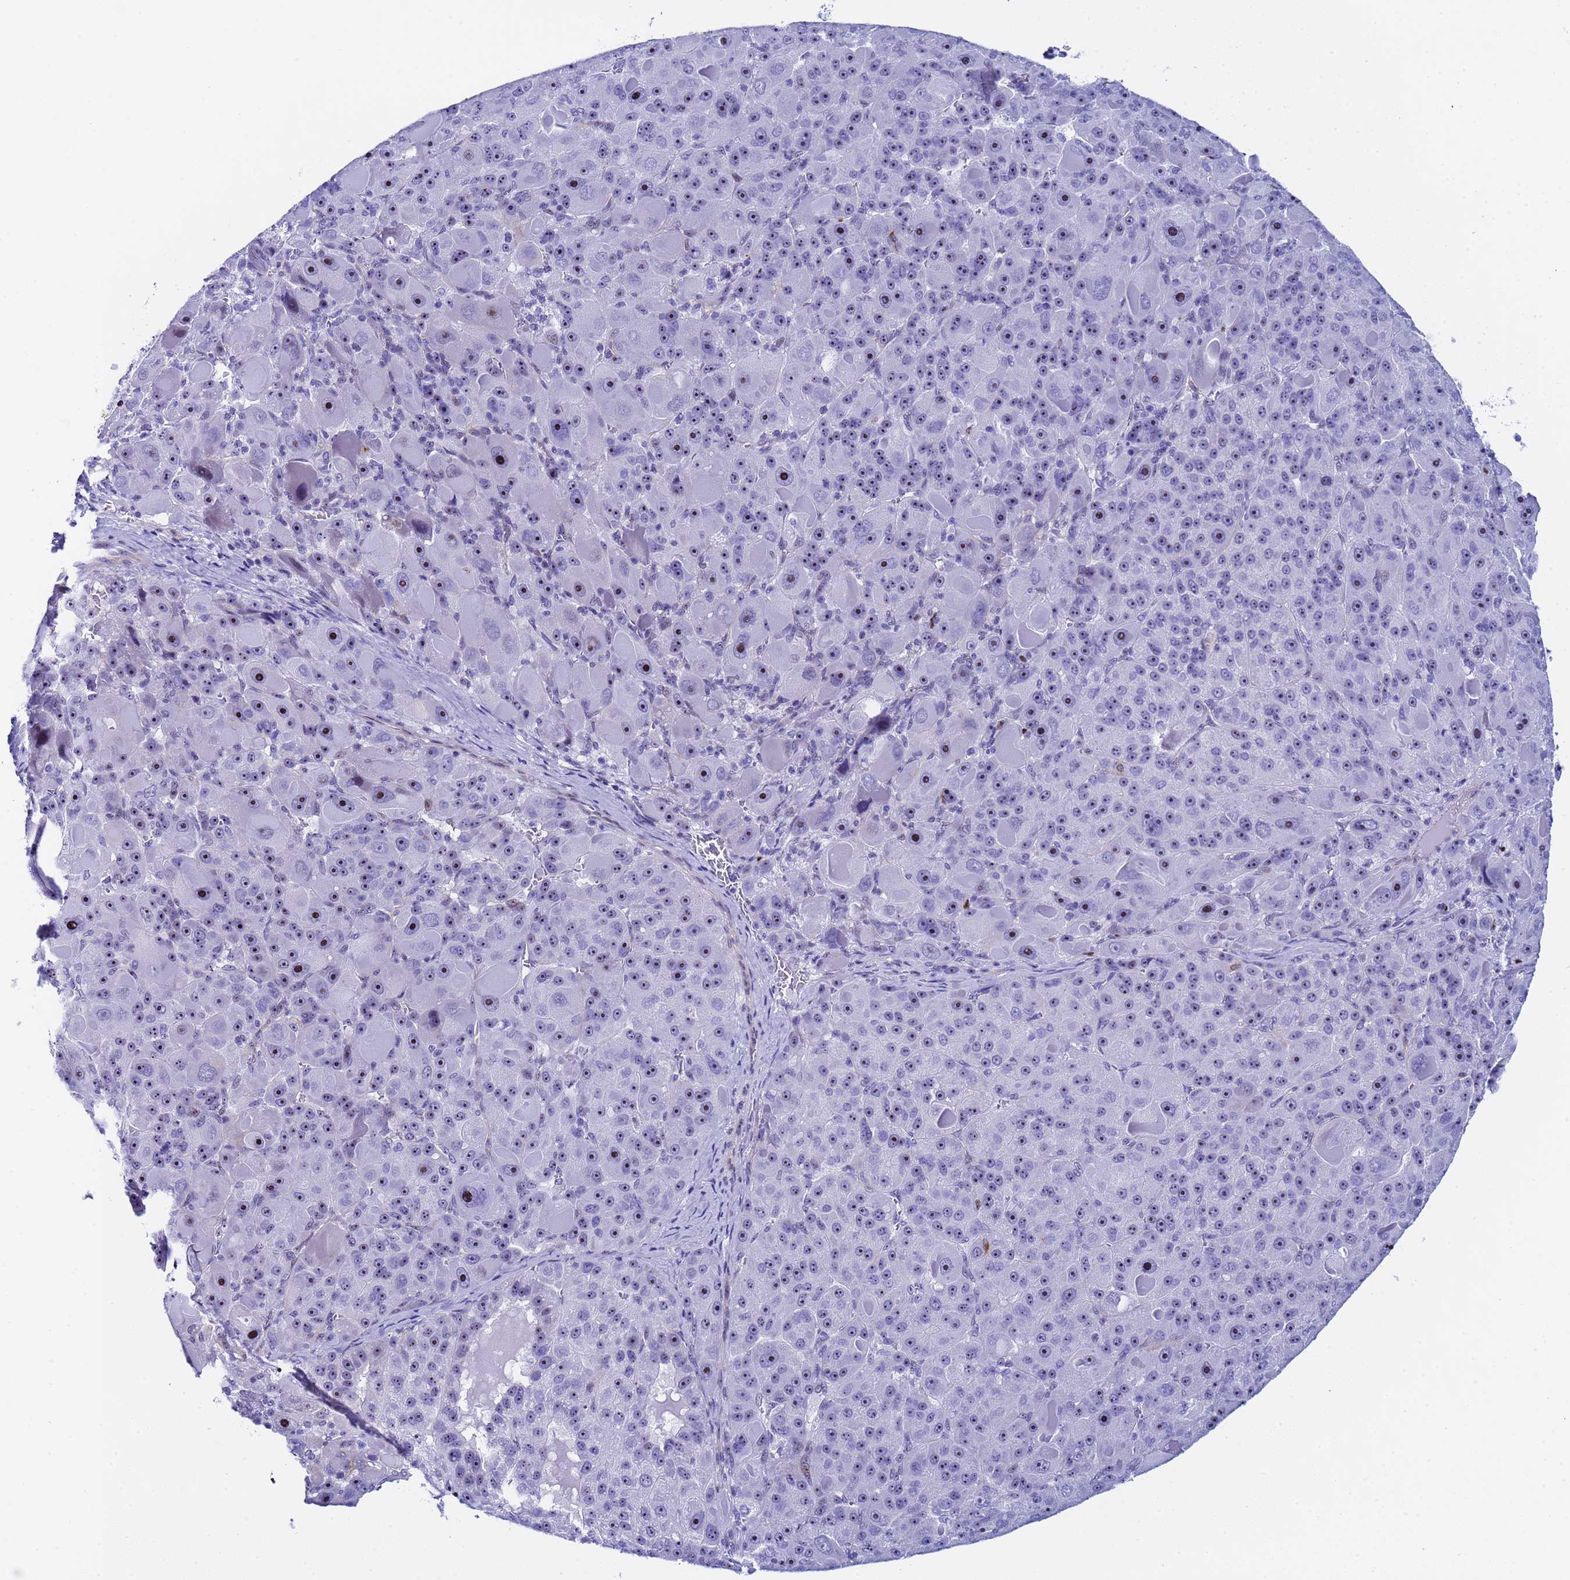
{"staining": {"intensity": "strong", "quantity": "<25%", "location": "nuclear"}, "tissue": "liver cancer", "cell_type": "Tumor cells", "image_type": "cancer", "snomed": [{"axis": "morphology", "description": "Carcinoma, Hepatocellular, NOS"}, {"axis": "topography", "description": "Liver"}], "caption": "Immunohistochemical staining of liver cancer shows medium levels of strong nuclear protein staining in about <25% of tumor cells. Ihc stains the protein of interest in brown and the nuclei are stained blue.", "gene": "POP5", "patient": {"sex": "male", "age": 76}}